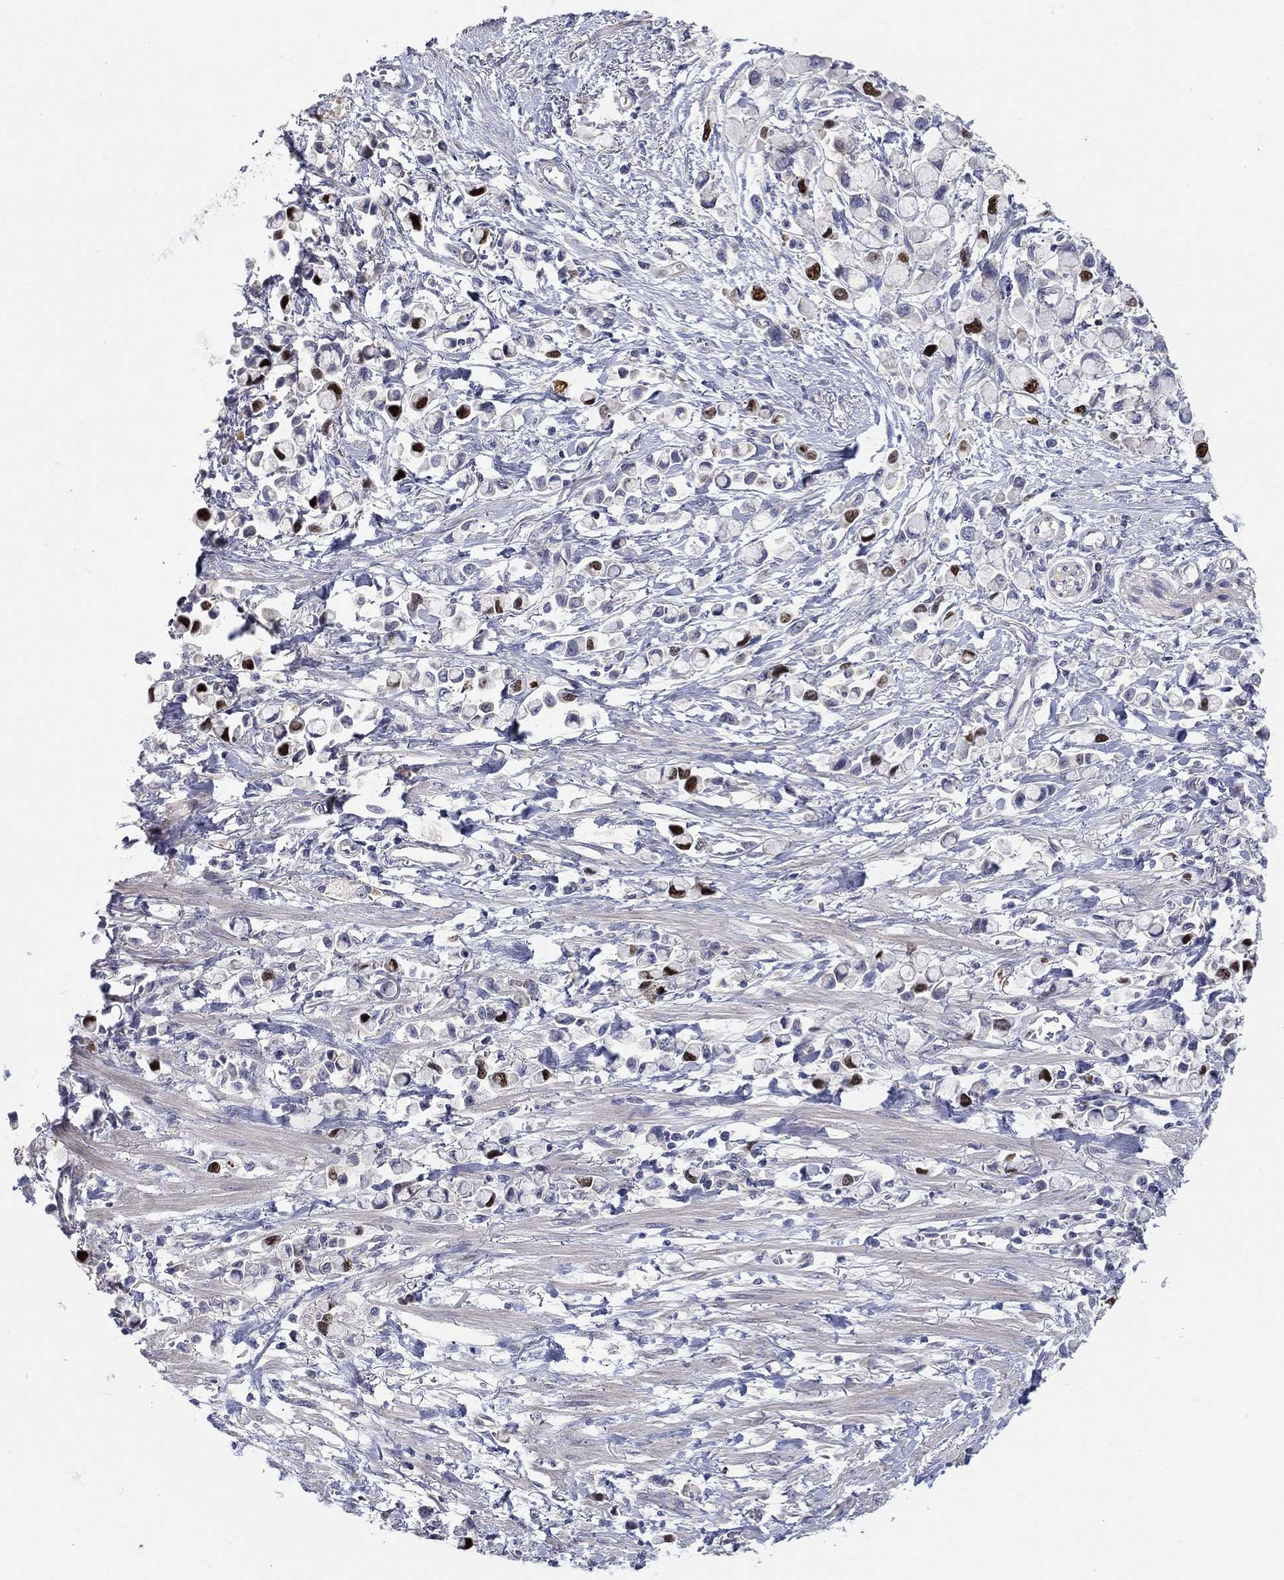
{"staining": {"intensity": "strong", "quantity": "<25%", "location": "nuclear"}, "tissue": "stomach cancer", "cell_type": "Tumor cells", "image_type": "cancer", "snomed": [{"axis": "morphology", "description": "Adenocarcinoma, NOS"}, {"axis": "topography", "description": "Stomach"}], "caption": "Immunohistochemical staining of stomach cancer (adenocarcinoma) displays medium levels of strong nuclear staining in about <25% of tumor cells. The protein of interest is stained brown, and the nuclei are stained in blue (DAB IHC with brightfield microscopy, high magnification).", "gene": "PRC1", "patient": {"sex": "female", "age": 81}}